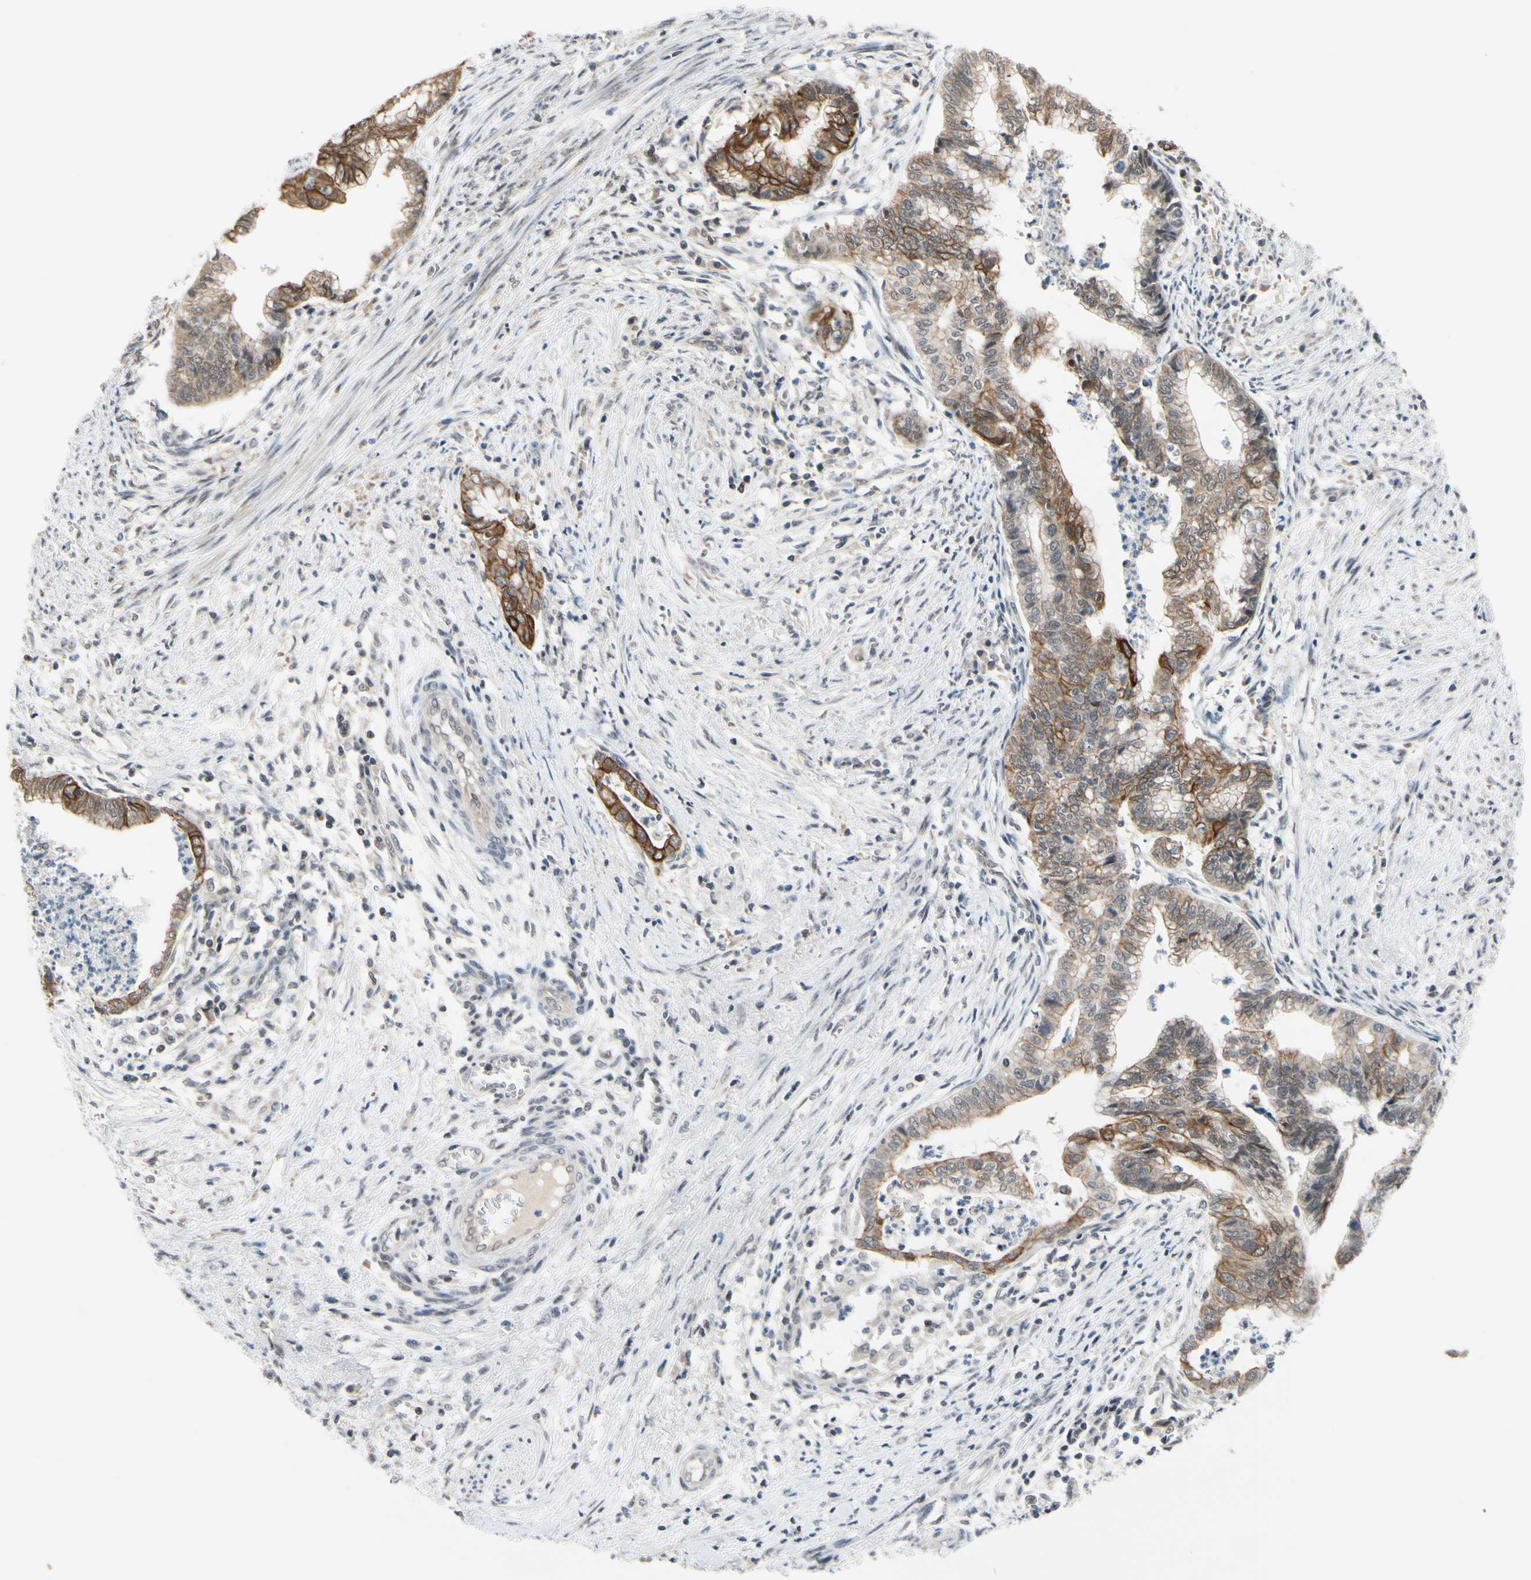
{"staining": {"intensity": "strong", "quantity": "25%-75%", "location": "cytoplasmic/membranous"}, "tissue": "endometrial cancer", "cell_type": "Tumor cells", "image_type": "cancer", "snomed": [{"axis": "morphology", "description": "Necrosis, NOS"}, {"axis": "morphology", "description": "Adenocarcinoma, NOS"}, {"axis": "topography", "description": "Endometrium"}], "caption": "Human endometrial cancer (adenocarcinoma) stained with a brown dye shows strong cytoplasmic/membranous positive expression in about 25%-75% of tumor cells.", "gene": "TAF12", "patient": {"sex": "female", "age": 79}}